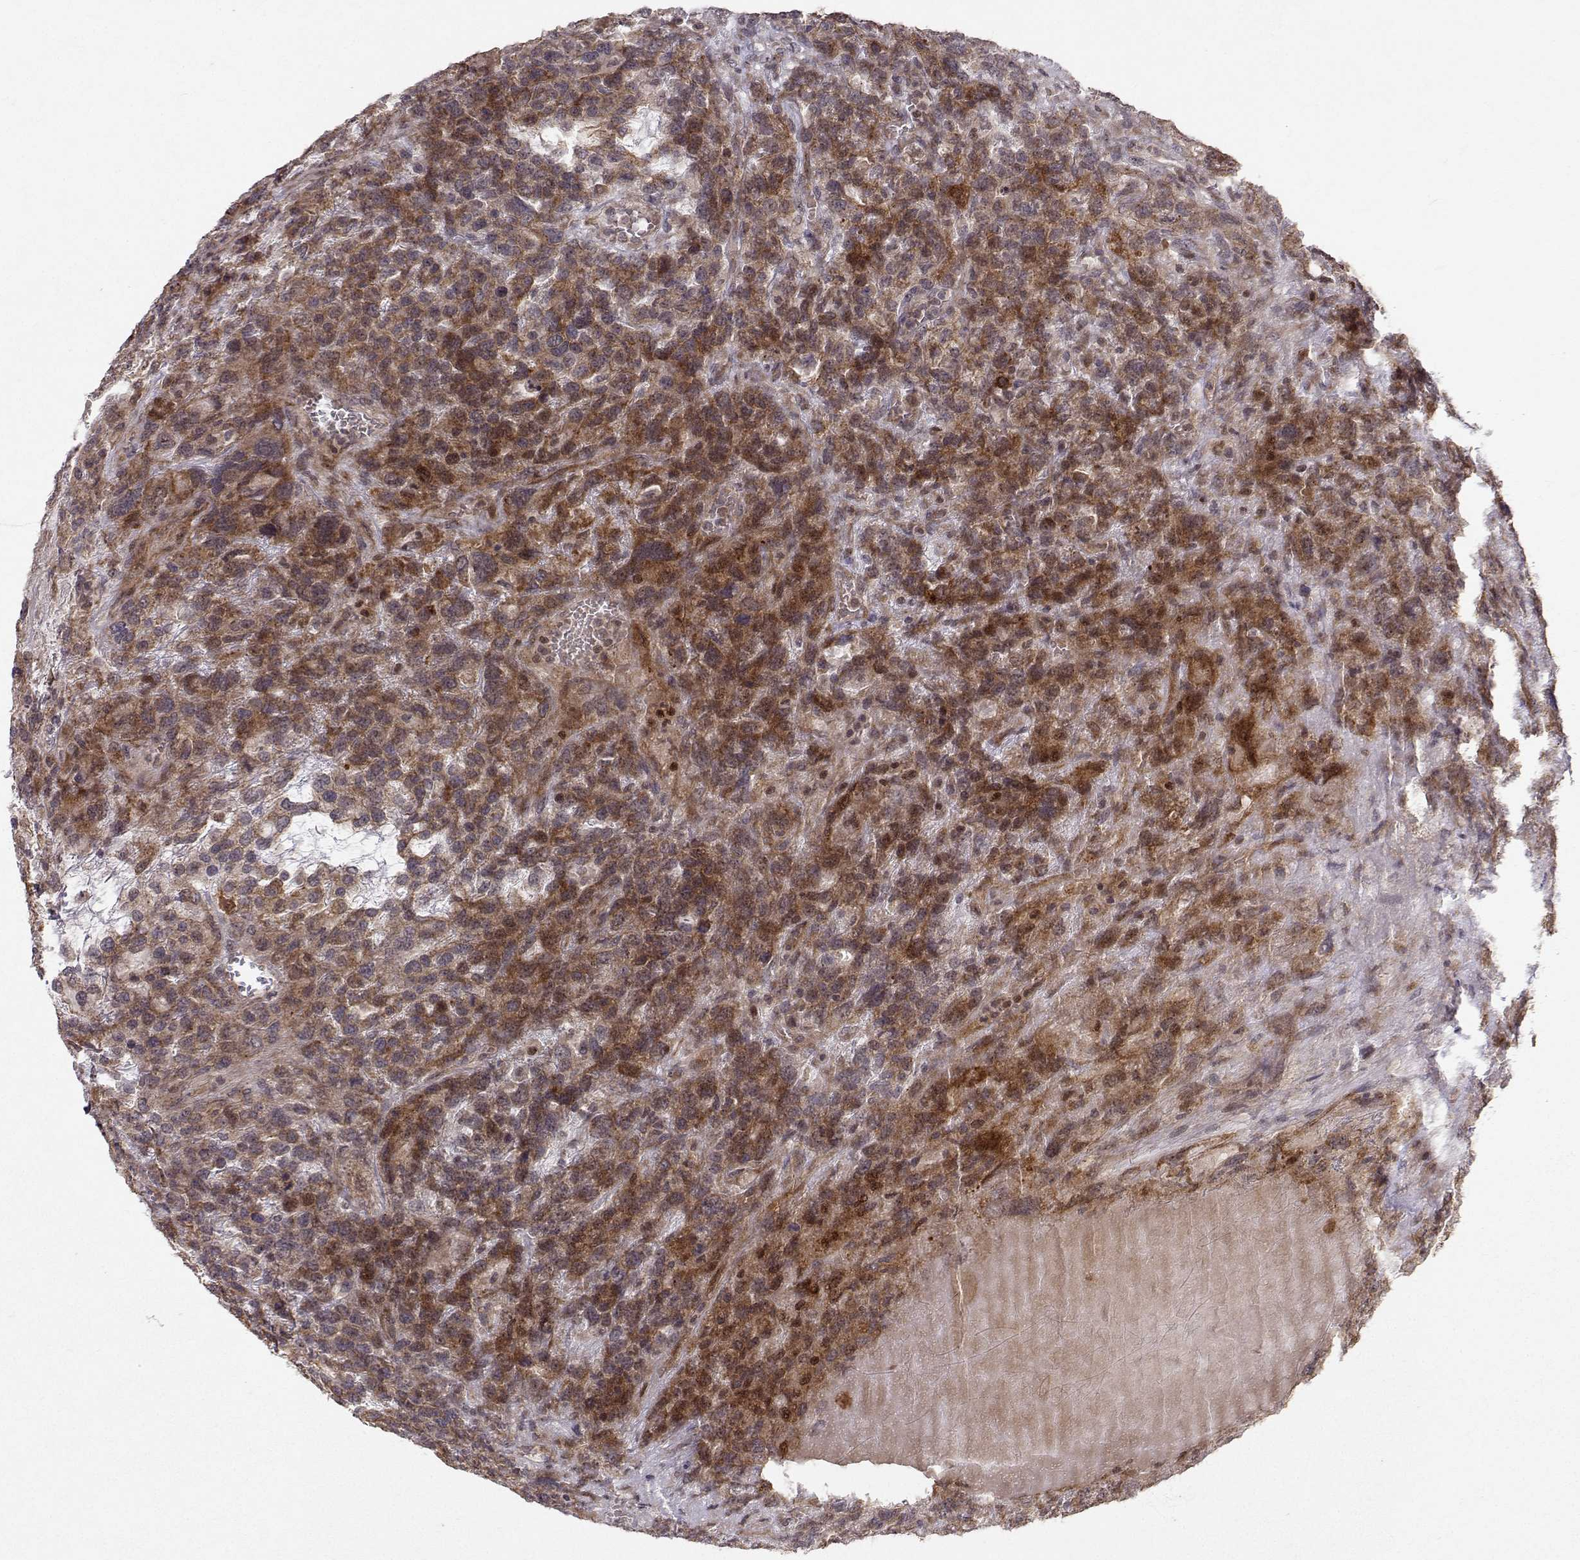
{"staining": {"intensity": "moderate", "quantity": "25%-75%", "location": "cytoplasmic/membranous"}, "tissue": "testis cancer", "cell_type": "Tumor cells", "image_type": "cancer", "snomed": [{"axis": "morphology", "description": "Seminoma, NOS"}, {"axis": "topography", "description": "Testis"}], "caption": "This histopathology image exhibits IHC staining of human testis cancer (seminoma), with medium moderate cytoplasmic/membranous staining in approximately 25%-75% of tumor cells.", "gene": "APC", "patient": {"sex": "male", "age": 52}}